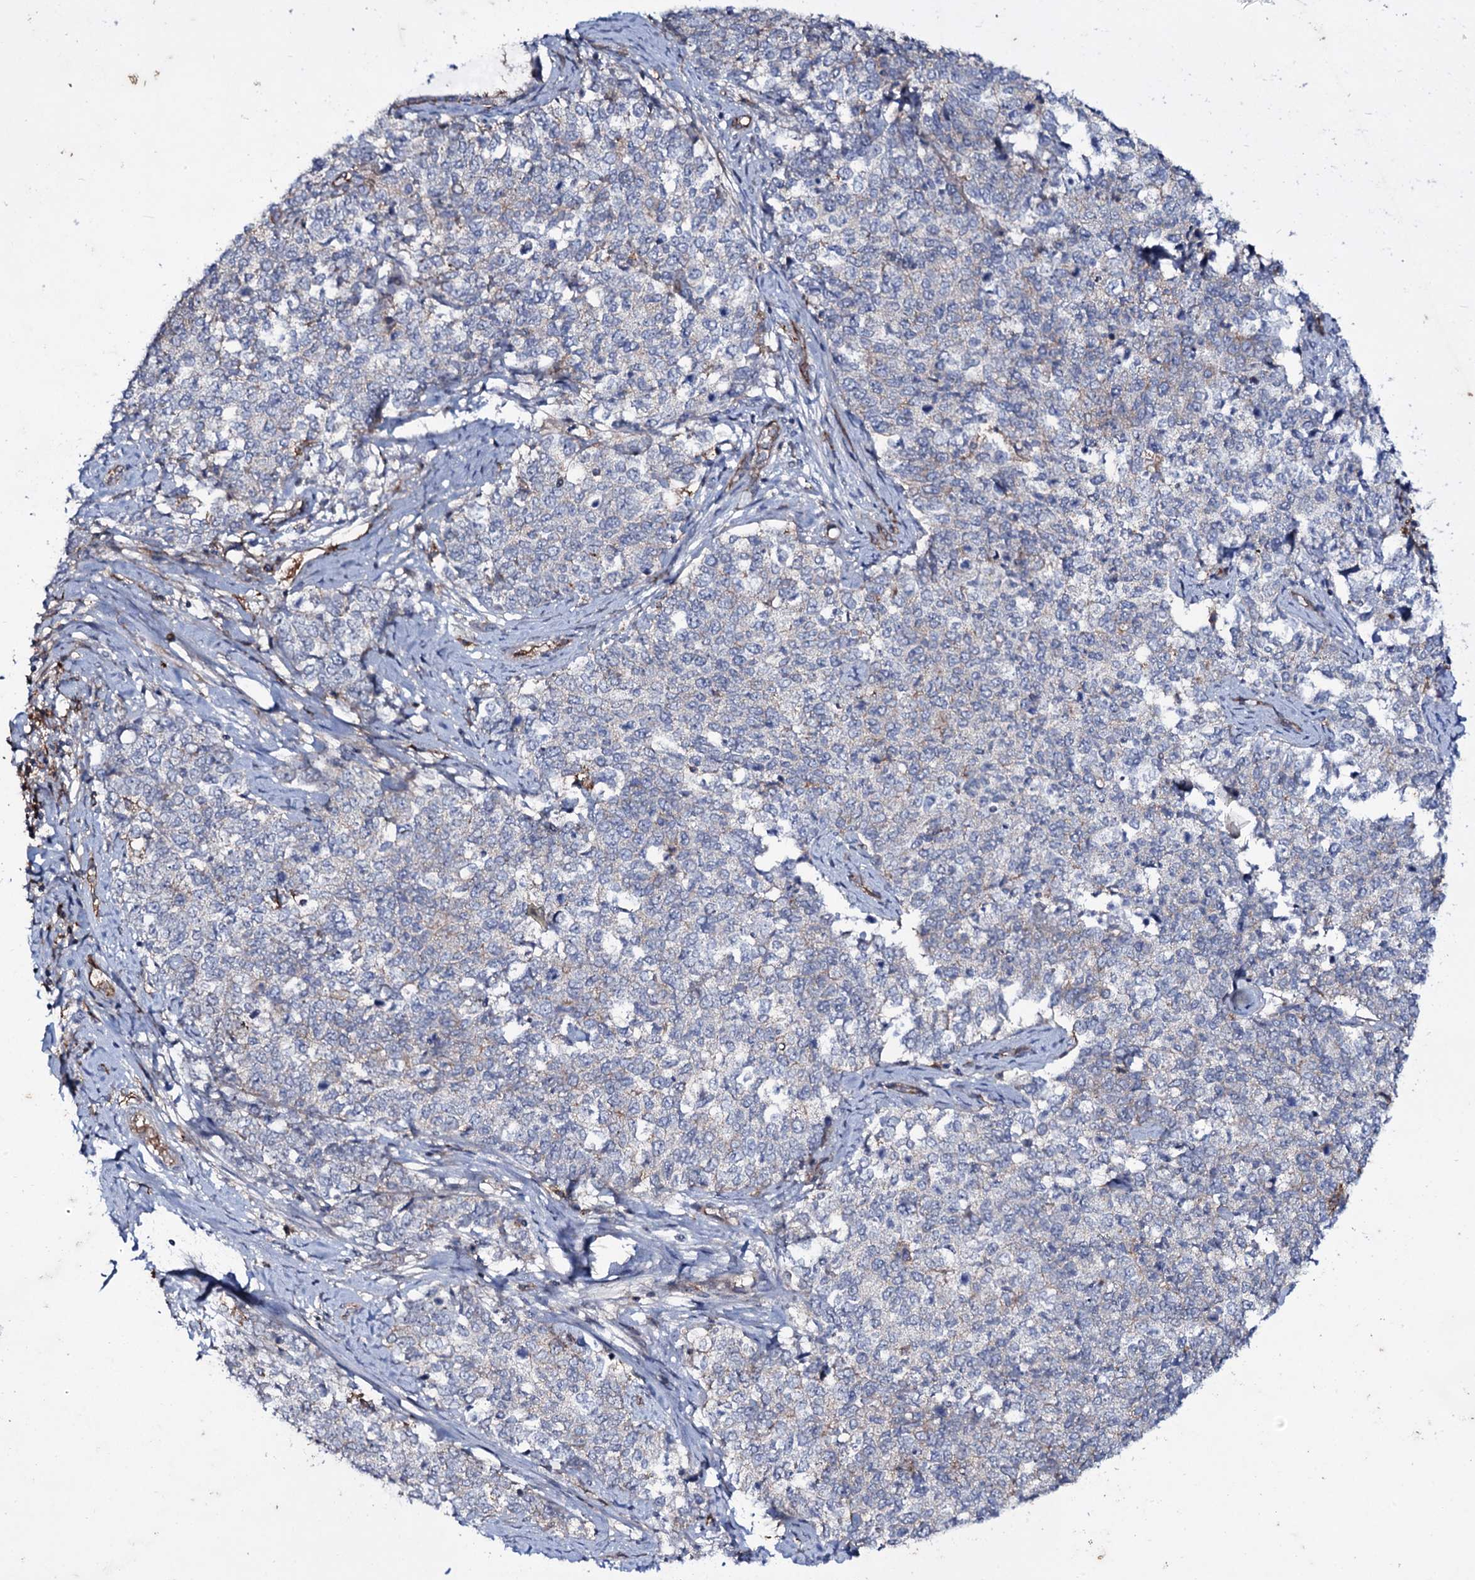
{"staining": {"intensity": "negative", "quantity": "none", "location": "none"}, "tissue": "cervical cancer", "cell_type": "Tumor cells", "image_type": "cancer", "snomed": [{"axis": "morphology", "description": "Squamous cell carcinoma, NOS"}, {"axis": "topography", "description": "Cervix"}], "caption": "The histopathology image exhibits no significant staining in tumor cells of cervical squamous cell carcinoma. (Immunohistochemistry (ihc), brightfield microscopy, high magnification).", "gene": "SNAP23", "patient": {"sex": "female", "age": 63}}